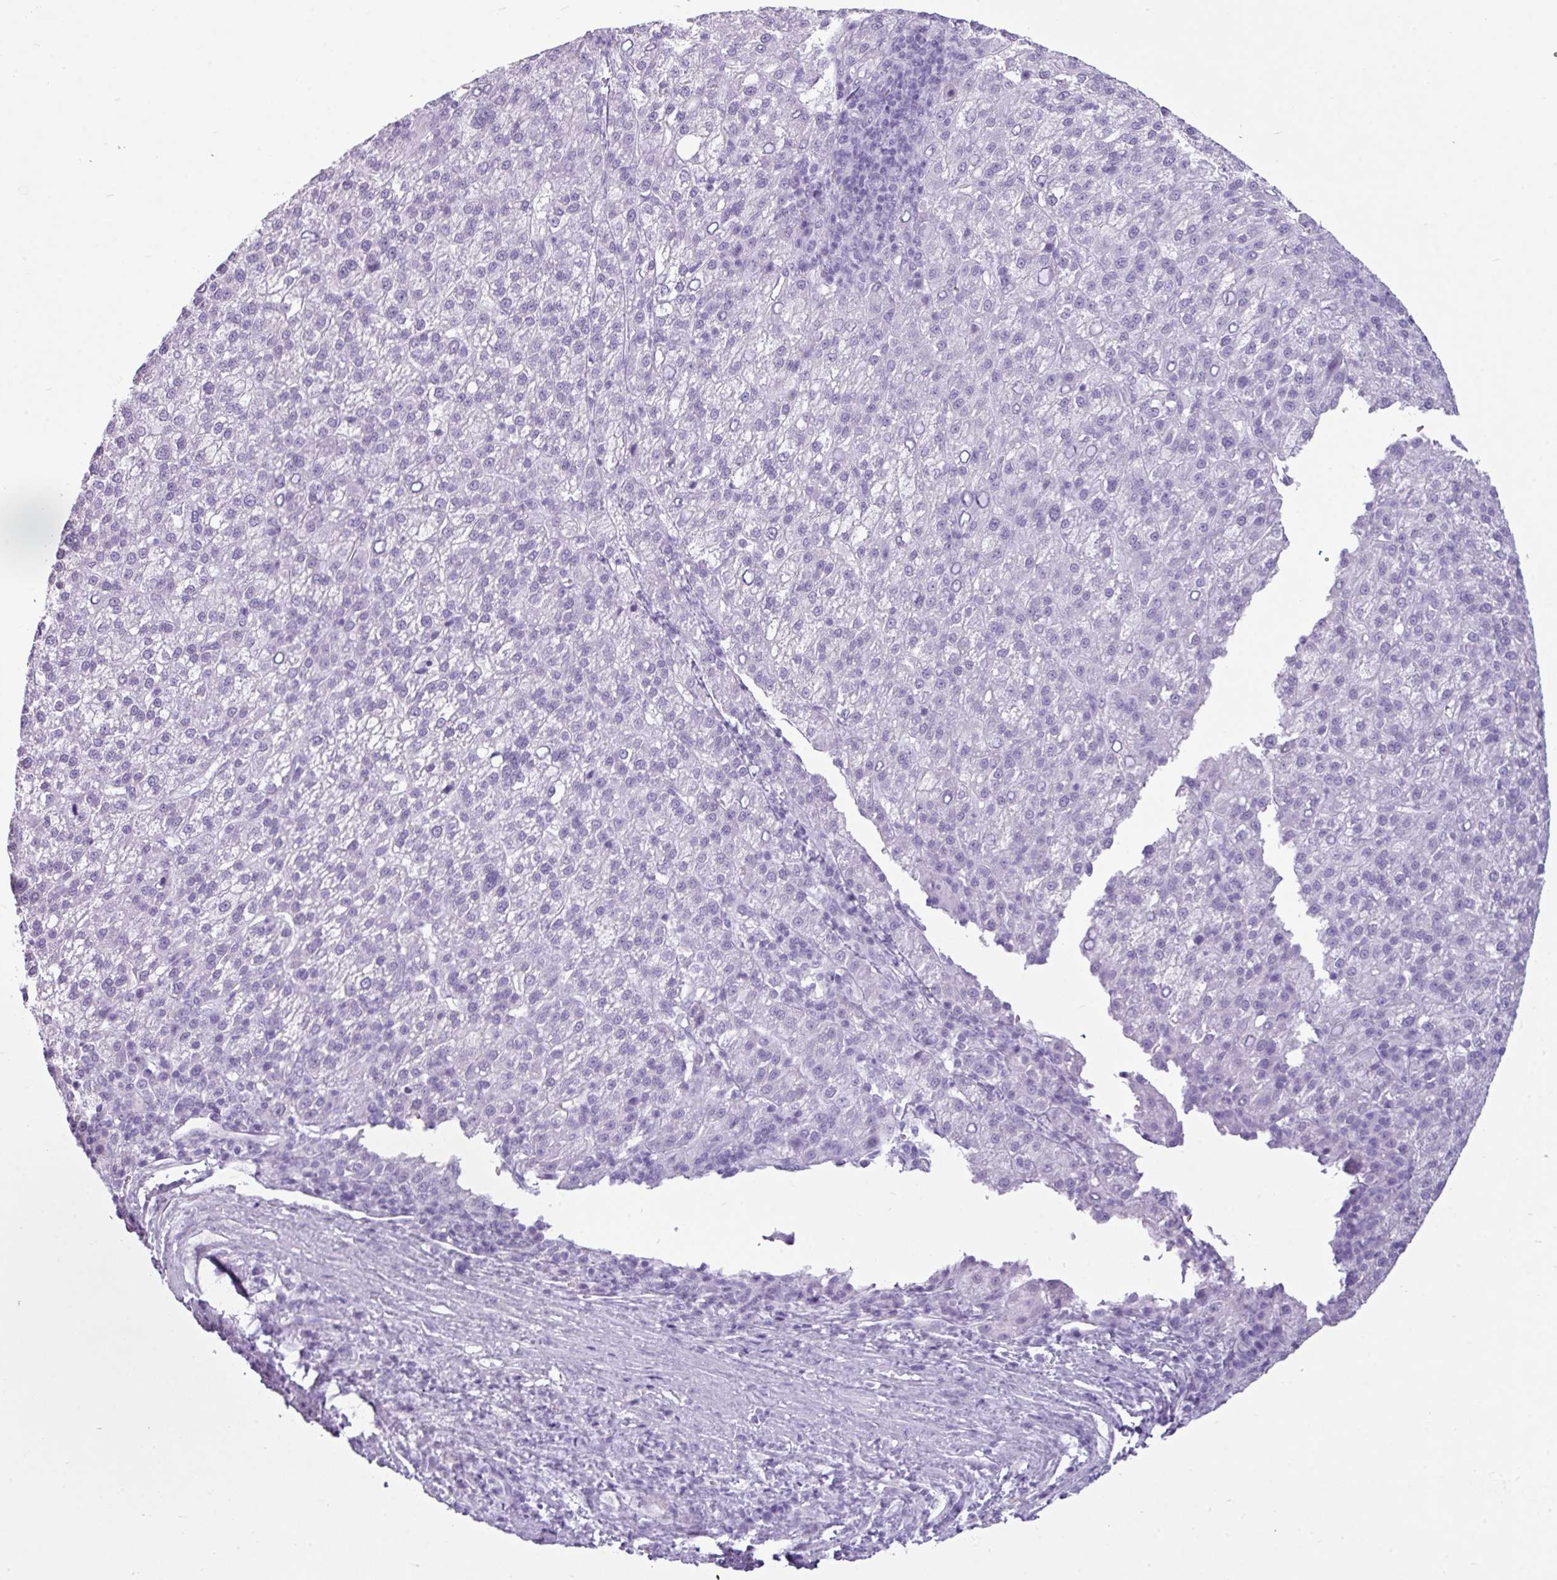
{"staining": {"intensity": "negative", "quantity": "none", "location": "none"}, "tissue": "liver cancer", "cell_type": "Tumor cells", "image_type": "cancer", "snomed": [{"axis": "morphology", "description": "Carcinoma, Hepatocellular, NOS"}, {"axis": "topography", "description": "Liver"}], "caption": "The image exhibits no staining of tumor cells in liver hepatocellular carcinoma.", "gene": "AMY1B", "patient": {"sex": "female", "age": 58}}